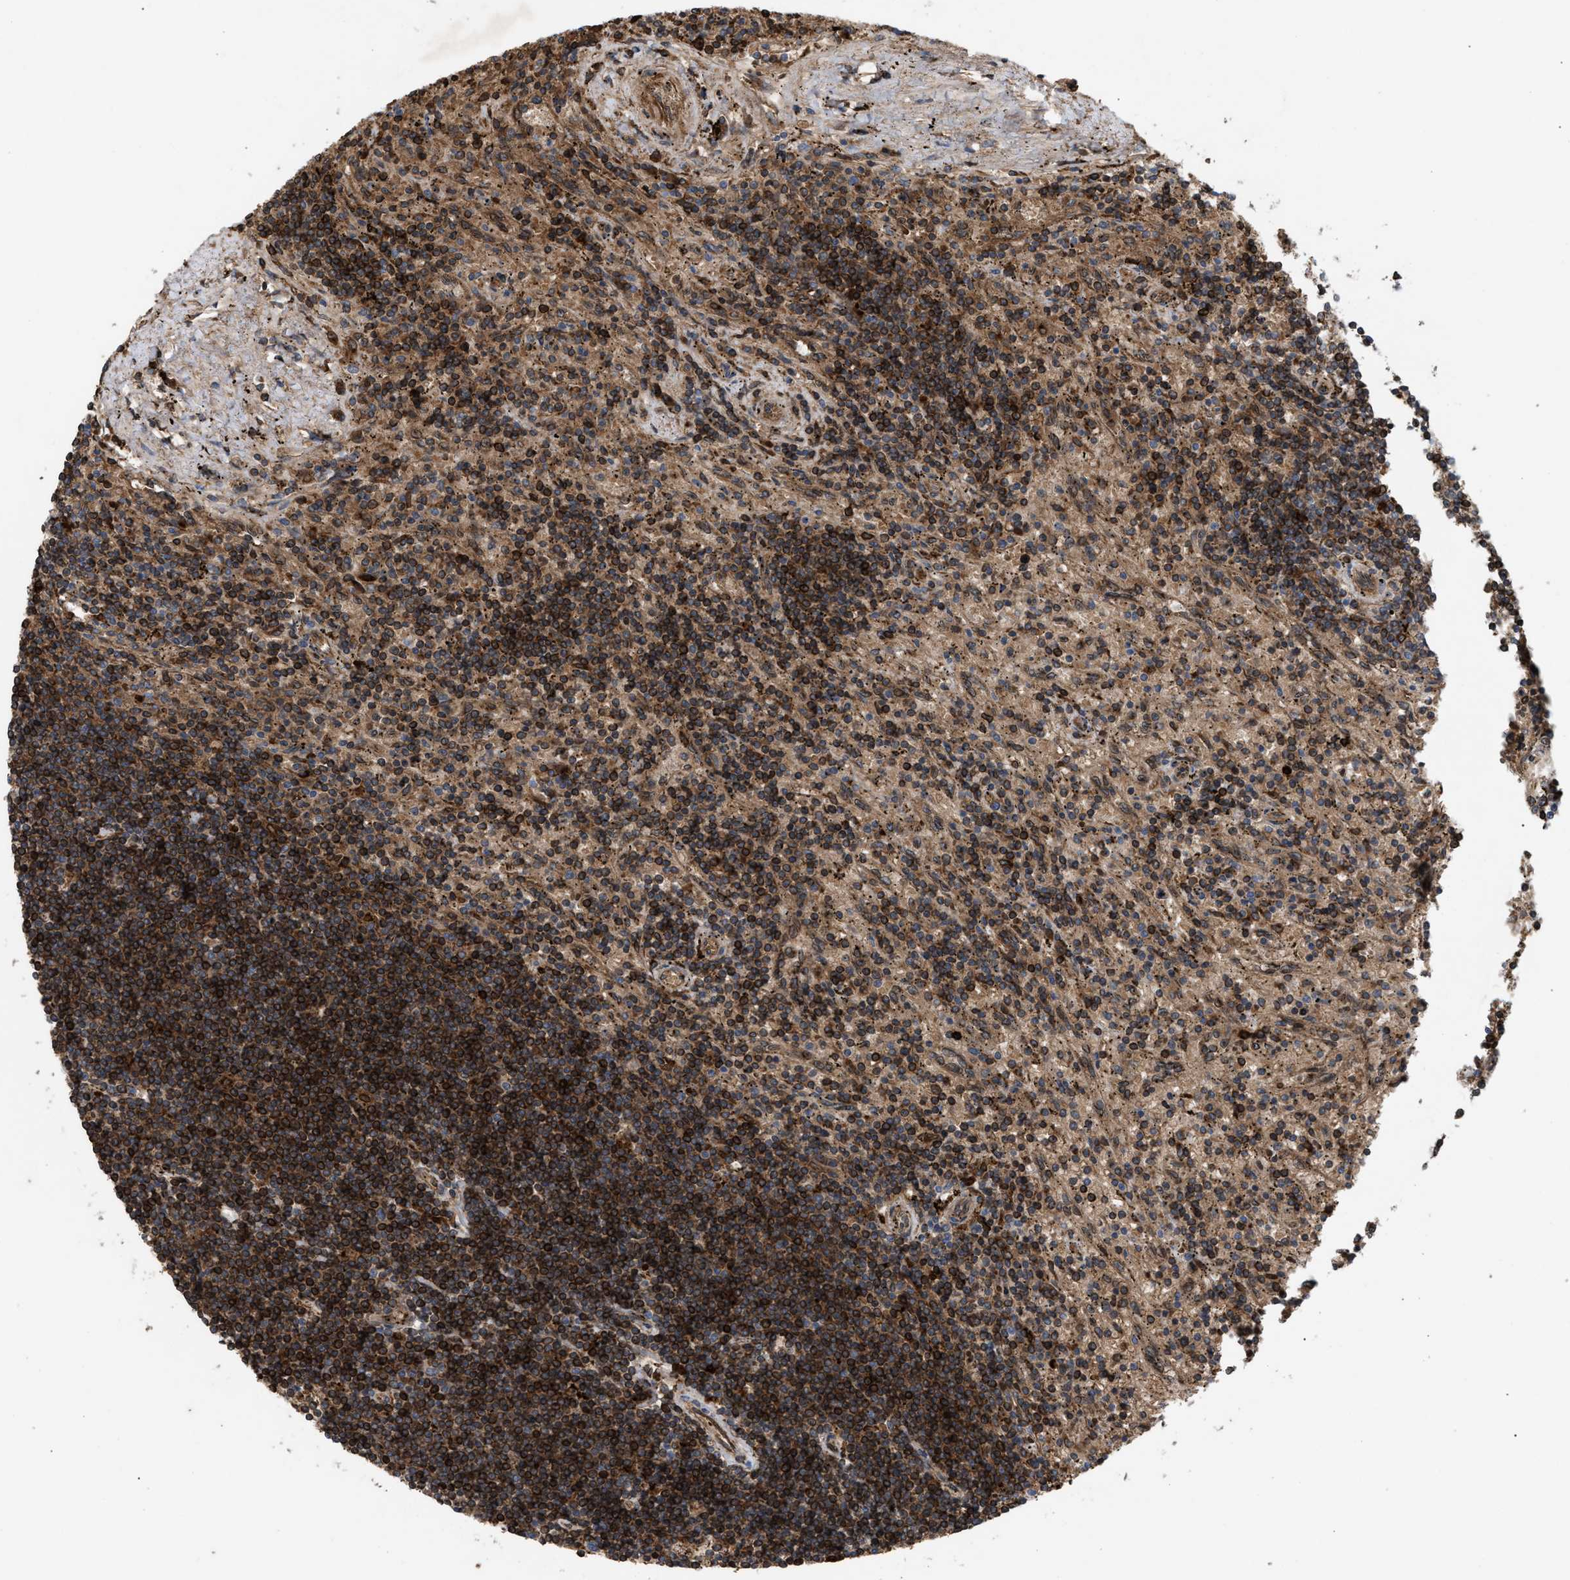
{"staining": {"intensity": "strong", "quantity": ">75%", "location": "cytoplasmic/membranous"}, "tissue": "lymphoma", "cell_type": "Tumor cells", "image_type": "cancer", "snomed": [{"axis": "morphology", "description": "Malignant lymphoma, non-Hodgkin's type, Low grade"}, {"axis": "topography", "description": "Spleen"}], "caption": "An IHC micrograph of neoplastic tissue is shown. Protein staining in brown shows strong cytoplasmic/membranous positivity in lymphoma within tumor cells.", "gene": "GCC1", "patient": {"sex": "male", "age": 76}}